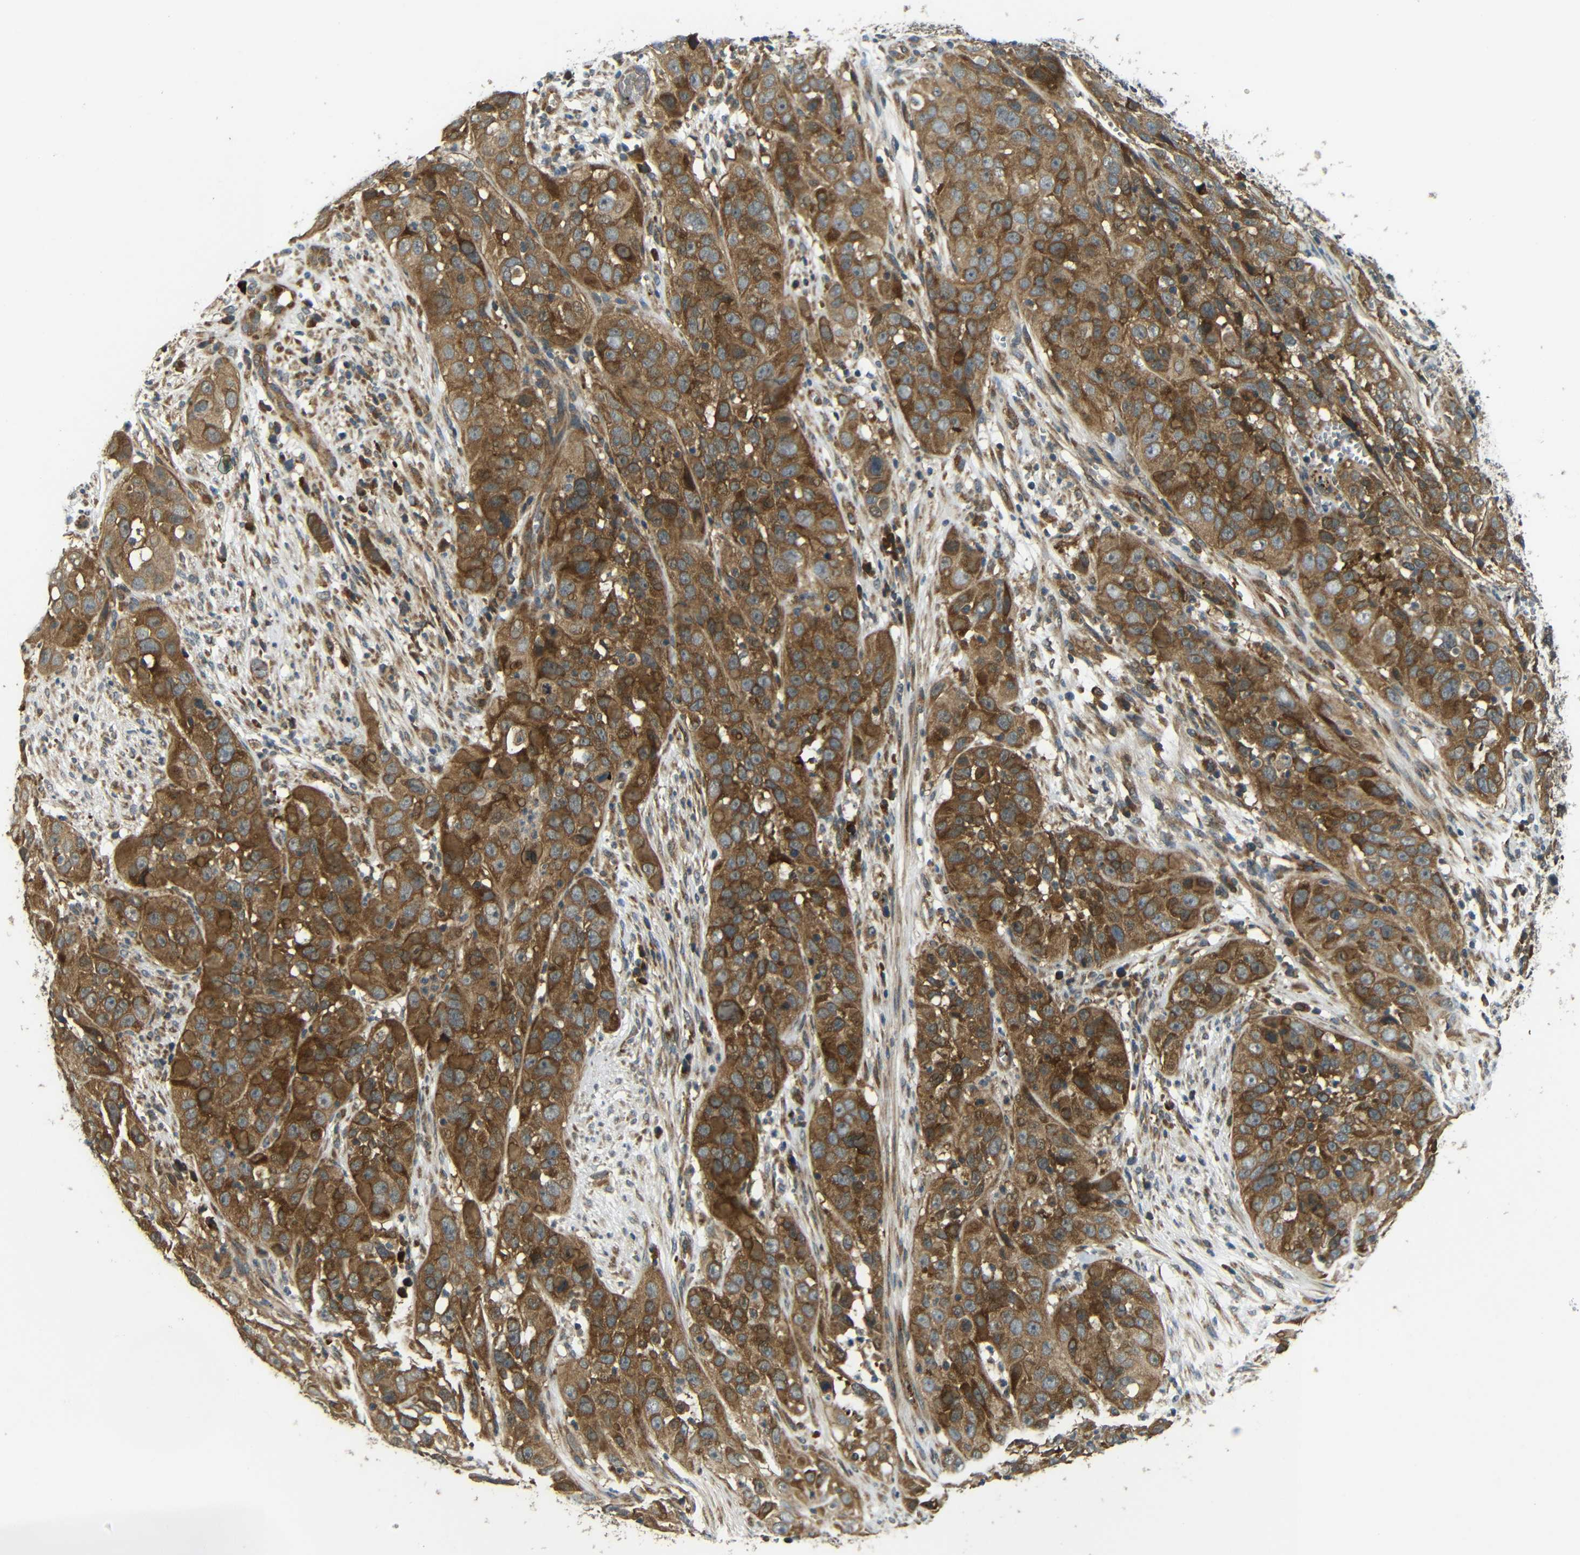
{"staining": {"intensity": "strong", "quantity": ">75%", "location": "cytoplasmic/membranous"}, "tissue": "cervical cancer", "cell_type": "Tumor cells", "image_type": "cancer", "snomed": [{"axis": "morphology", "description": "Squamous cell carcinoma, NOS"}, {"axis": "topography", "description": "Cervix"}], "caption": "There is high levels of strong cytoplasmic/membranous staining in tumor cells of squamous cell carcinoma (cervical), as demonstrated by immunohistochemical staining (brown color).", "gene": "EPHB2", "patient": {"sex": "female", "age": 32}}